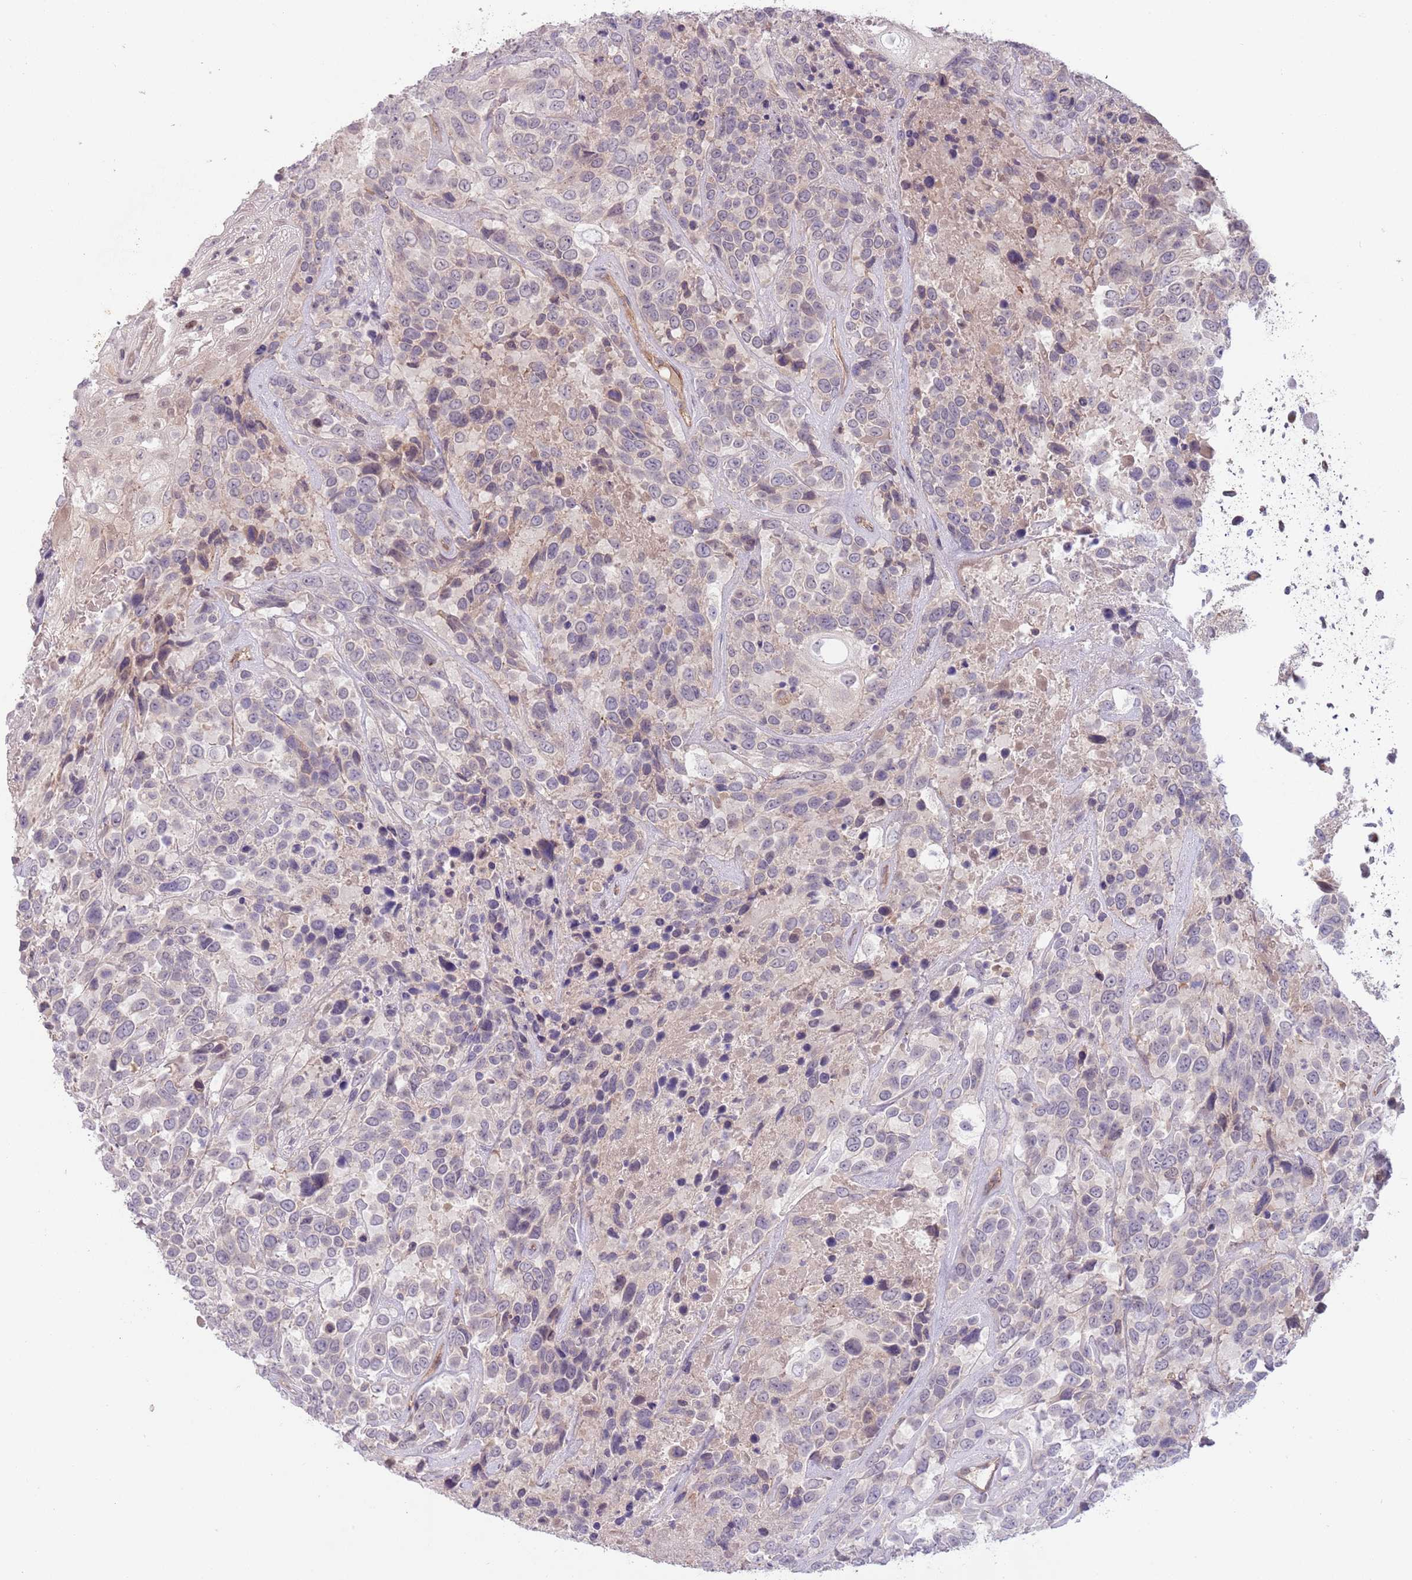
{"staining": {"intensity": "negative", "quantity": "none", "location": "none"}, "tissue": "urothelial cancer", "cell_type": "Tumor cells", "image_type": "cancer", "snomed": [{"axis": "morphology", "description": "Urothelial carcinoma, High grade"}, {"axis": "topography", "description": "Urinary bladder"}], "caption": "Immunohistochemistry (IHC) micrograph of neoplastic tissue: urothelial cancer stained with DAB demonstrates no significant protein staining in tumor cells. (Stains: DAB IHC with hematoxylin counter stain, Microscopy: brightfield microscopy at high magnification).", "gene": "SAV1", "patient": {"sex": "female", "age": 70}}